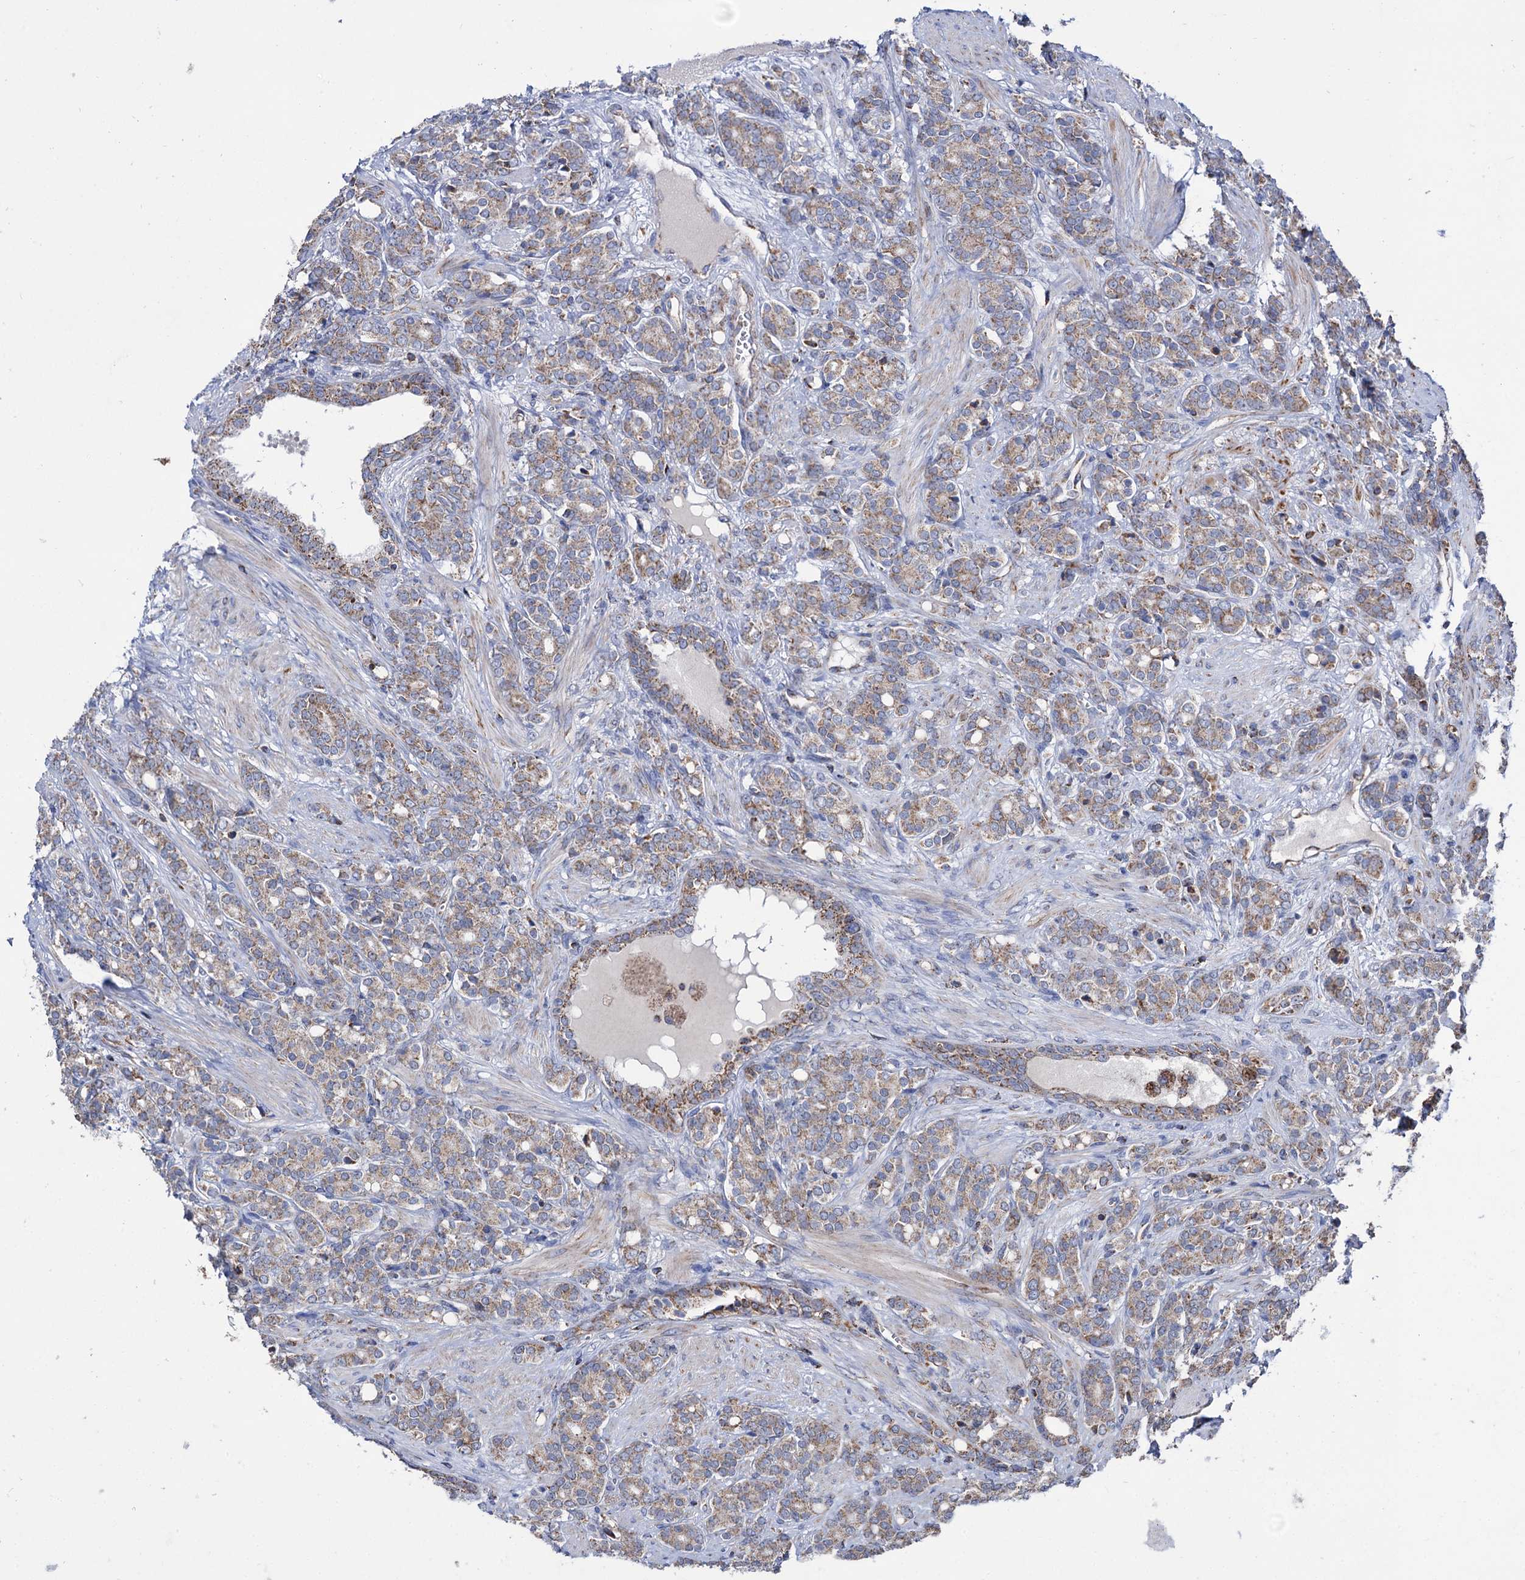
{"staining": {"intensity": "moderate", "quantity": ">75%", "location": "cytoplasmic/membranous"}, "tissue": "prostate cancer", "cell_type": "Tumor cells", "image_type": "cancer", "snomed": [{"axis": "morphology", "description": "Adenocarcinoma, High grade"}, {"axis": "topography", "description": "Prostate"}], "caption": "Immunohistochemical staining of human high-grade adenocarcinoma (prostate) displays medium levels of moderate cytoplasmic/membranous protein expression in approximately >75% of tumor cells.", "gene": "ABHD10", "patient": {"sex": "male", "age": 62}}